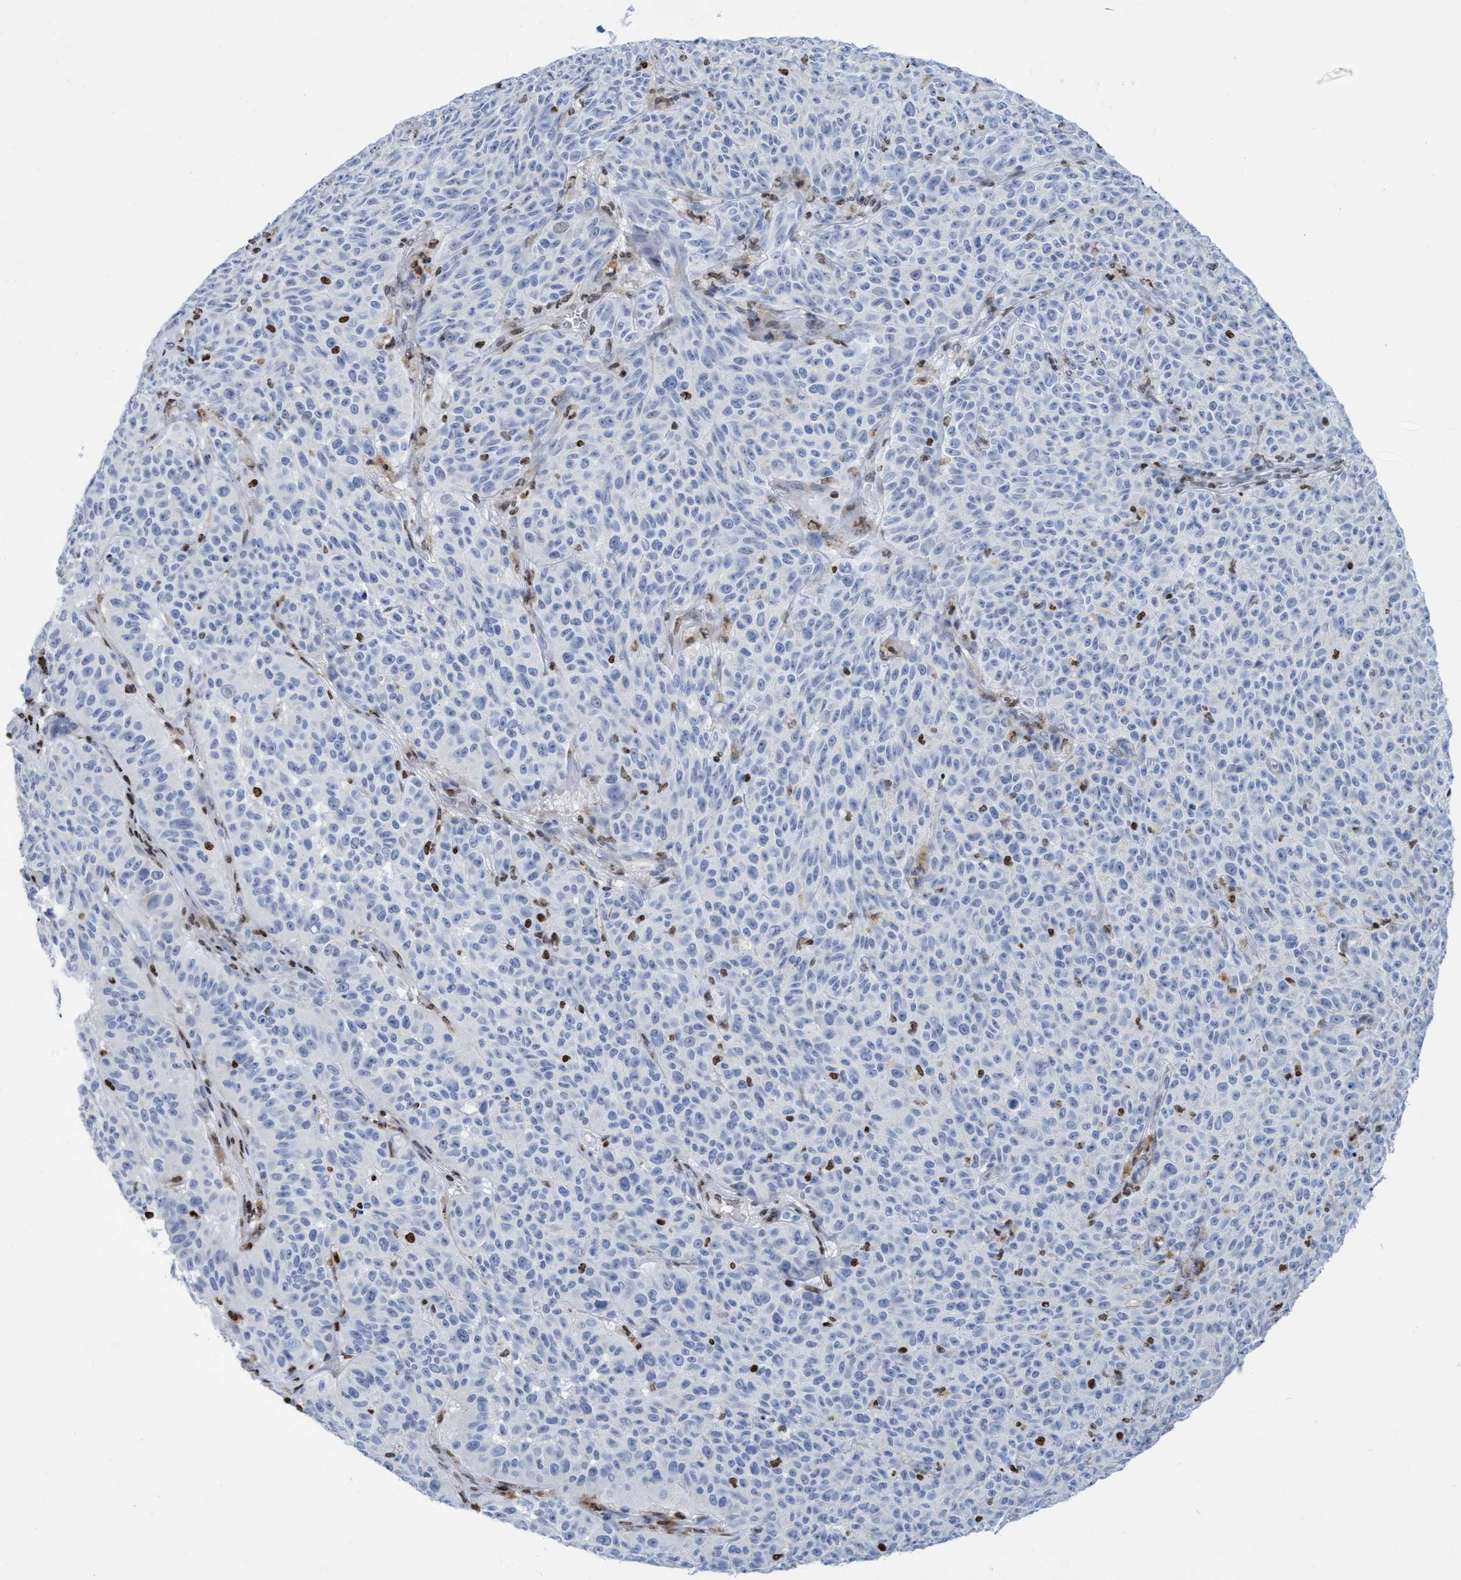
{"staining": {"intensity": "negative", "quantity": "none", "location": "none"}, "tissue": "melanoma", "cell_type": "Tumor cells", "image_type": "cancer", "snomed": [{"axis": "morphology", "description": "Malignant melanoma, NOS"}, {"axis": "topography", "description": "Skin"}], "caption": "DAB (3,3'-diaminobenzidine) immunohistochemical staining of melanoma reveals no significant positivity in tumor cells. (Brightfield microscopy of DAB (3,3'-diaminobenzidine) IHC at high magnification).", "gene": "CBX2", "patient": {"sex": "female", "age": 82}}